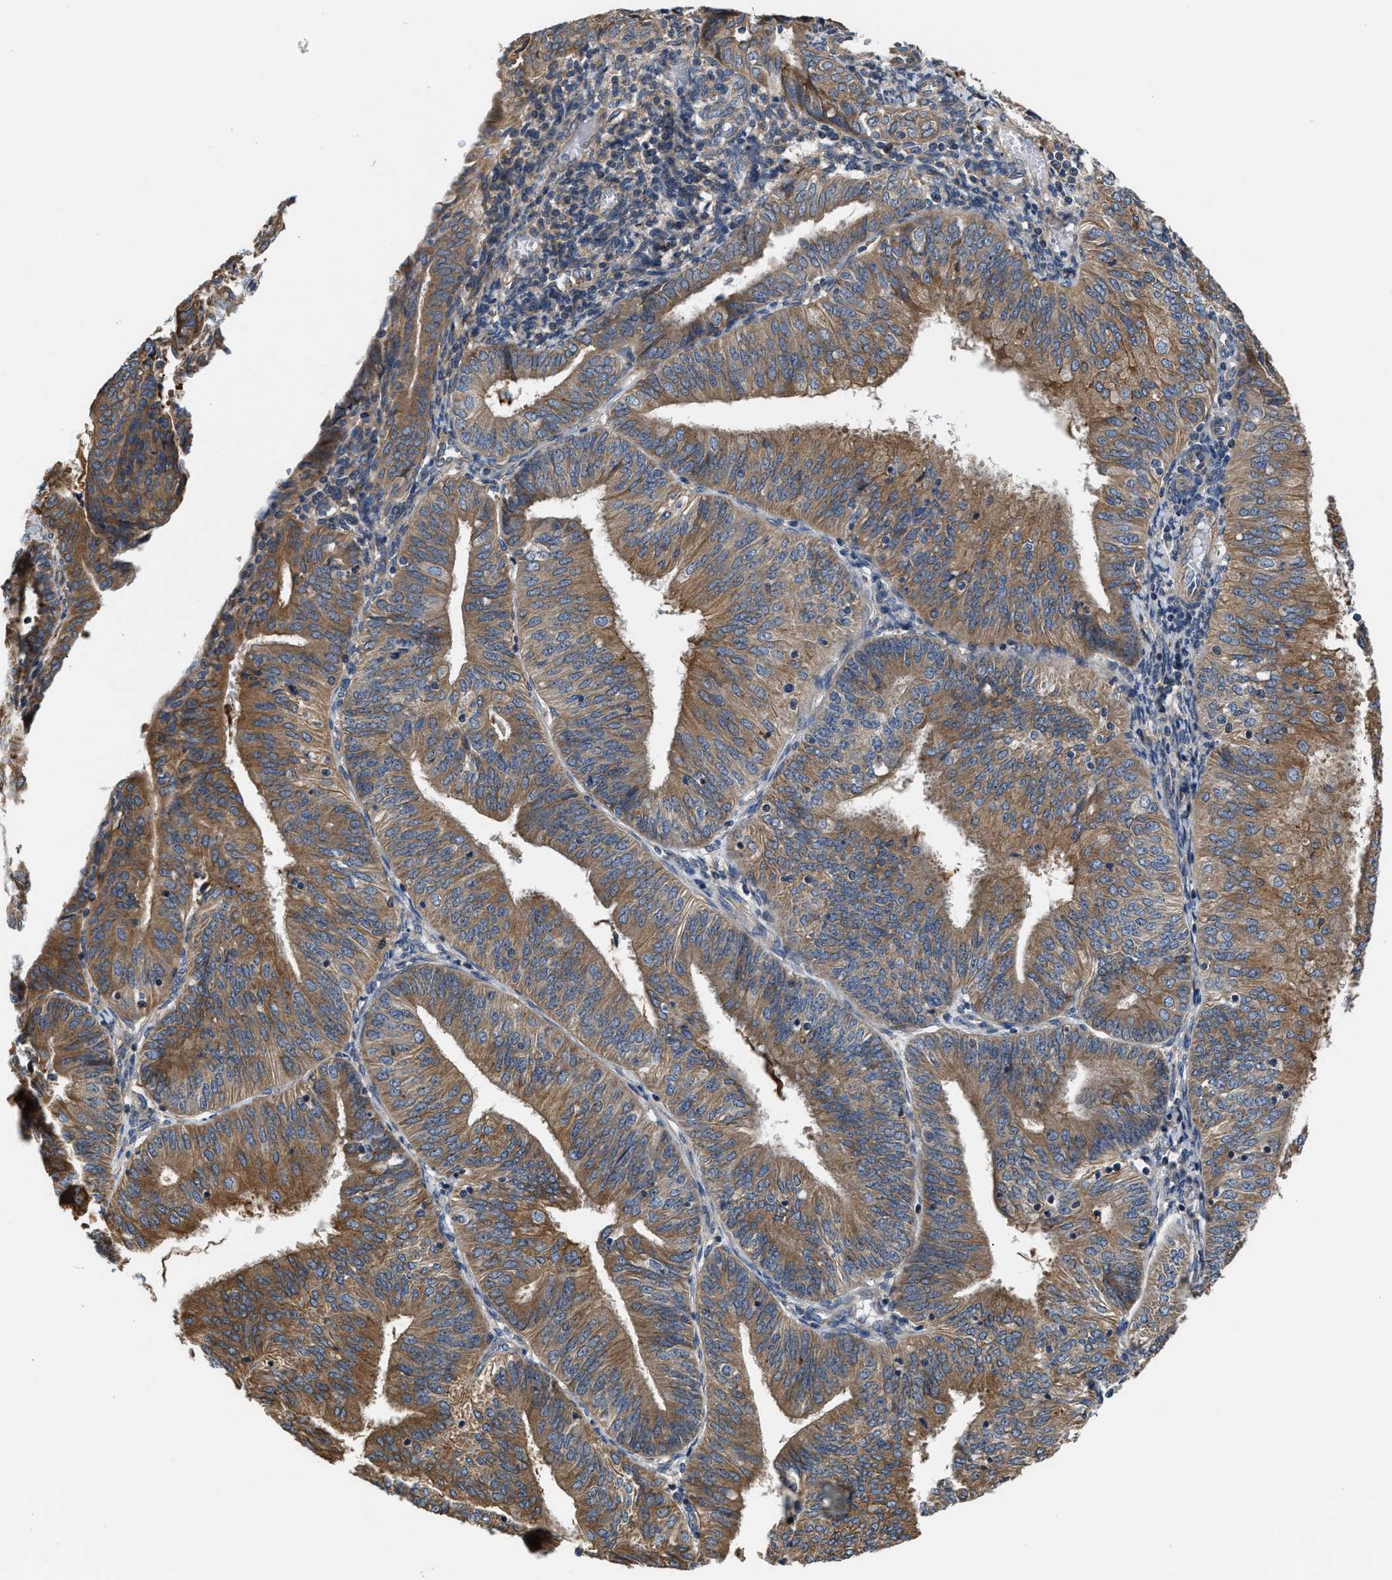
{"staining": {"intensity": "moderate", "quantity": ">75%", "location": "cytoplasmic/membranous"}, "tissue": "endometrial cancer", "cell_type": "Tumor cells", "image_type": "cancer", "snomed": [{"axis": "morphology", "description": "Adenocarcinoma, NOS"}, {"axis": "topography", "description": "Endometrium"}], "caption": "Adenocarcinoma (endometrial) stained with DAB (3,3'-diaminobenzidine) immunohistochemistry displays medium levels of moderate cytoplasmic/membranous staining in about >75% of tumor cells.", "gene": "CEP128", "patient": {"sex": "female", "age": 58}}